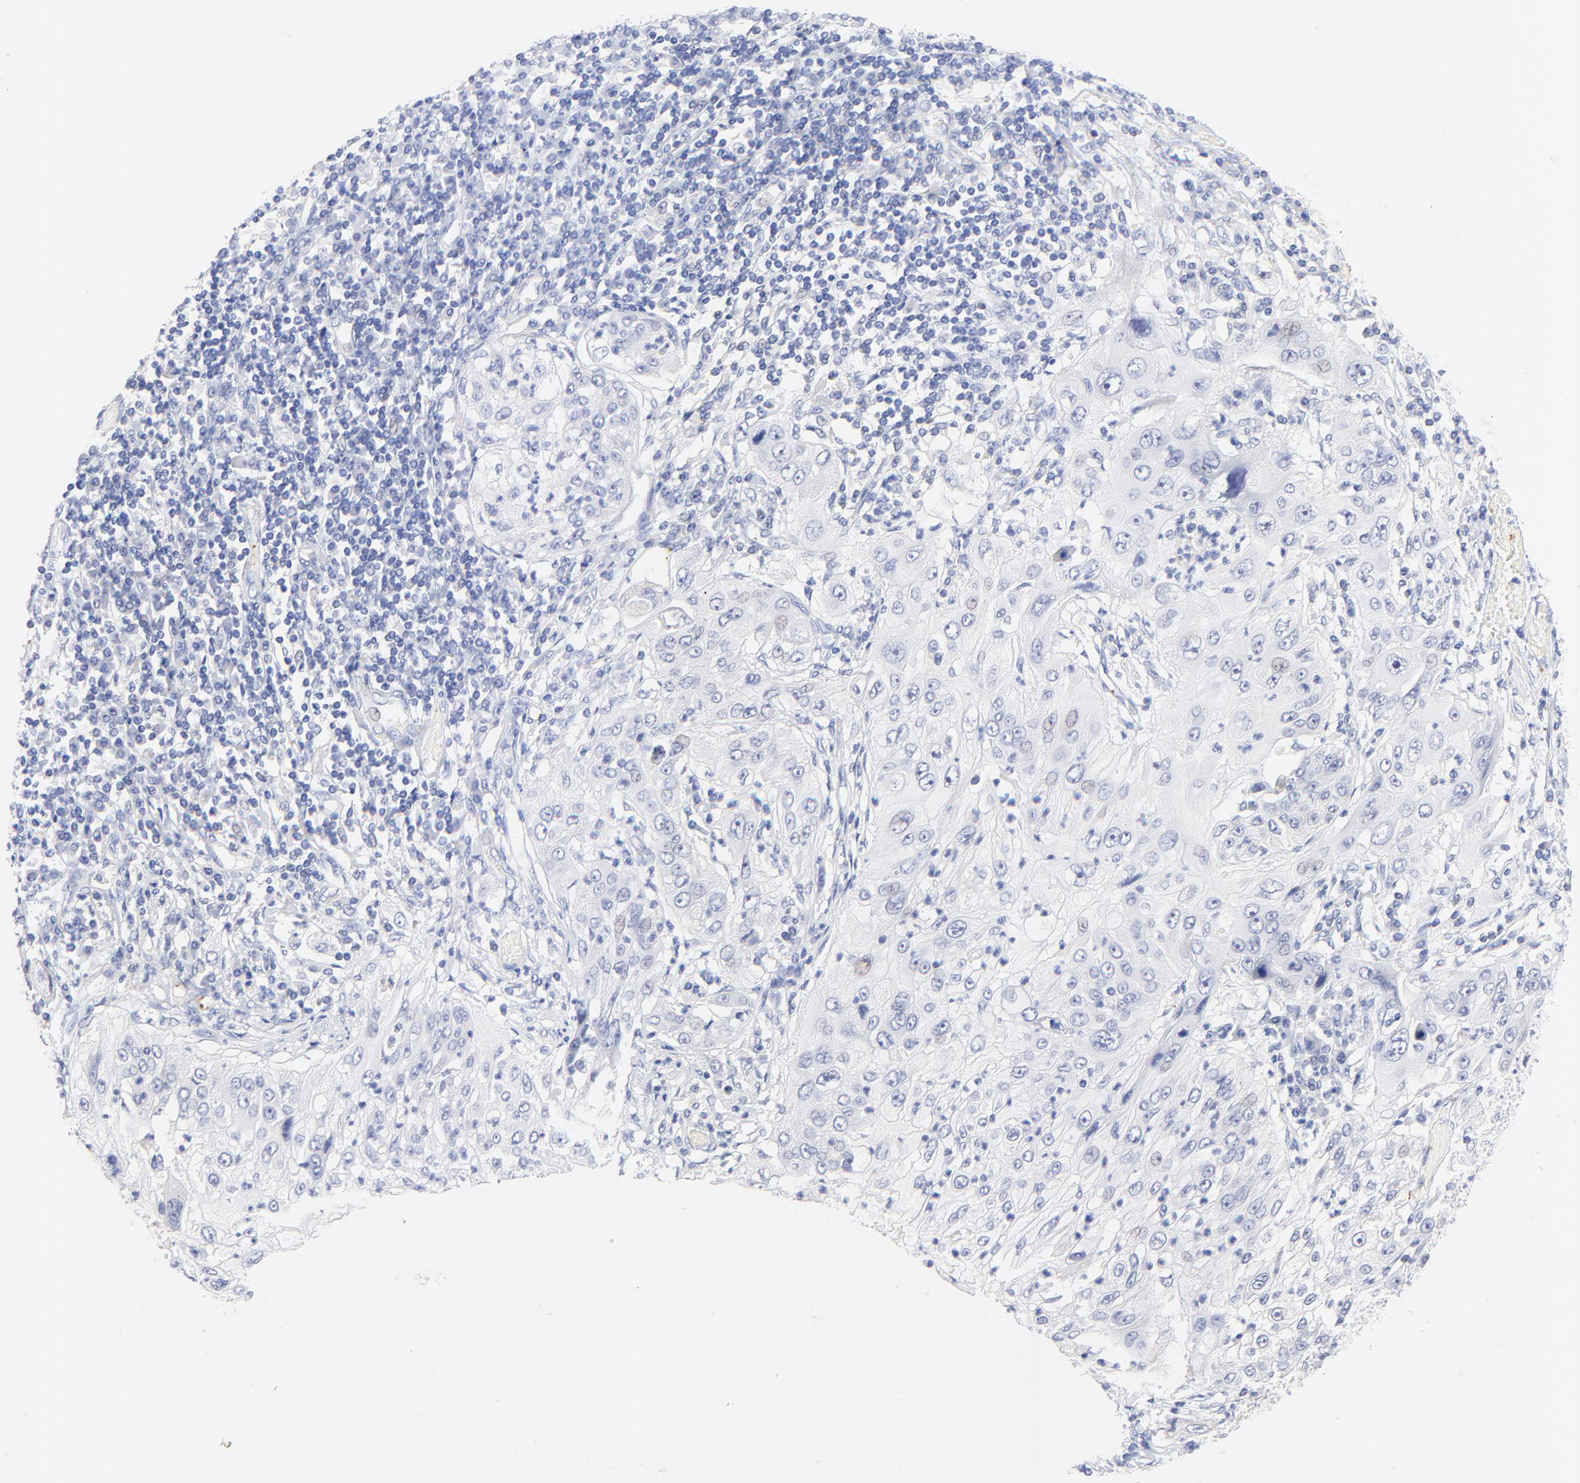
{"staining": {"intensity": "negative", "quantity": "none", "location": "none"}, "tissue": "lung cancer", "cell_type": "Tumor cells", "image_type": "cancer", "snomed": [{"axis": "morphology", "description": "Inflammation, NOS"}, {"axis": "morphology", "description": "Squamous cell carcinoma, NOS"}, {"axis": "topography", "description": "Lymph node"}, {"axis": "topography", "description": "Soft tissue"}, {"axis": "topography", "description": "Lung"}], "caption": "Immunohistochemical staining of lung cancer (squamous cell carcinoma) shows no significant expression in tumor cells. (DAB immunohistochemistry (IHC), high magnification).", "gene": "FAM117B", "patient": {"sex": "male", "age": 66}}